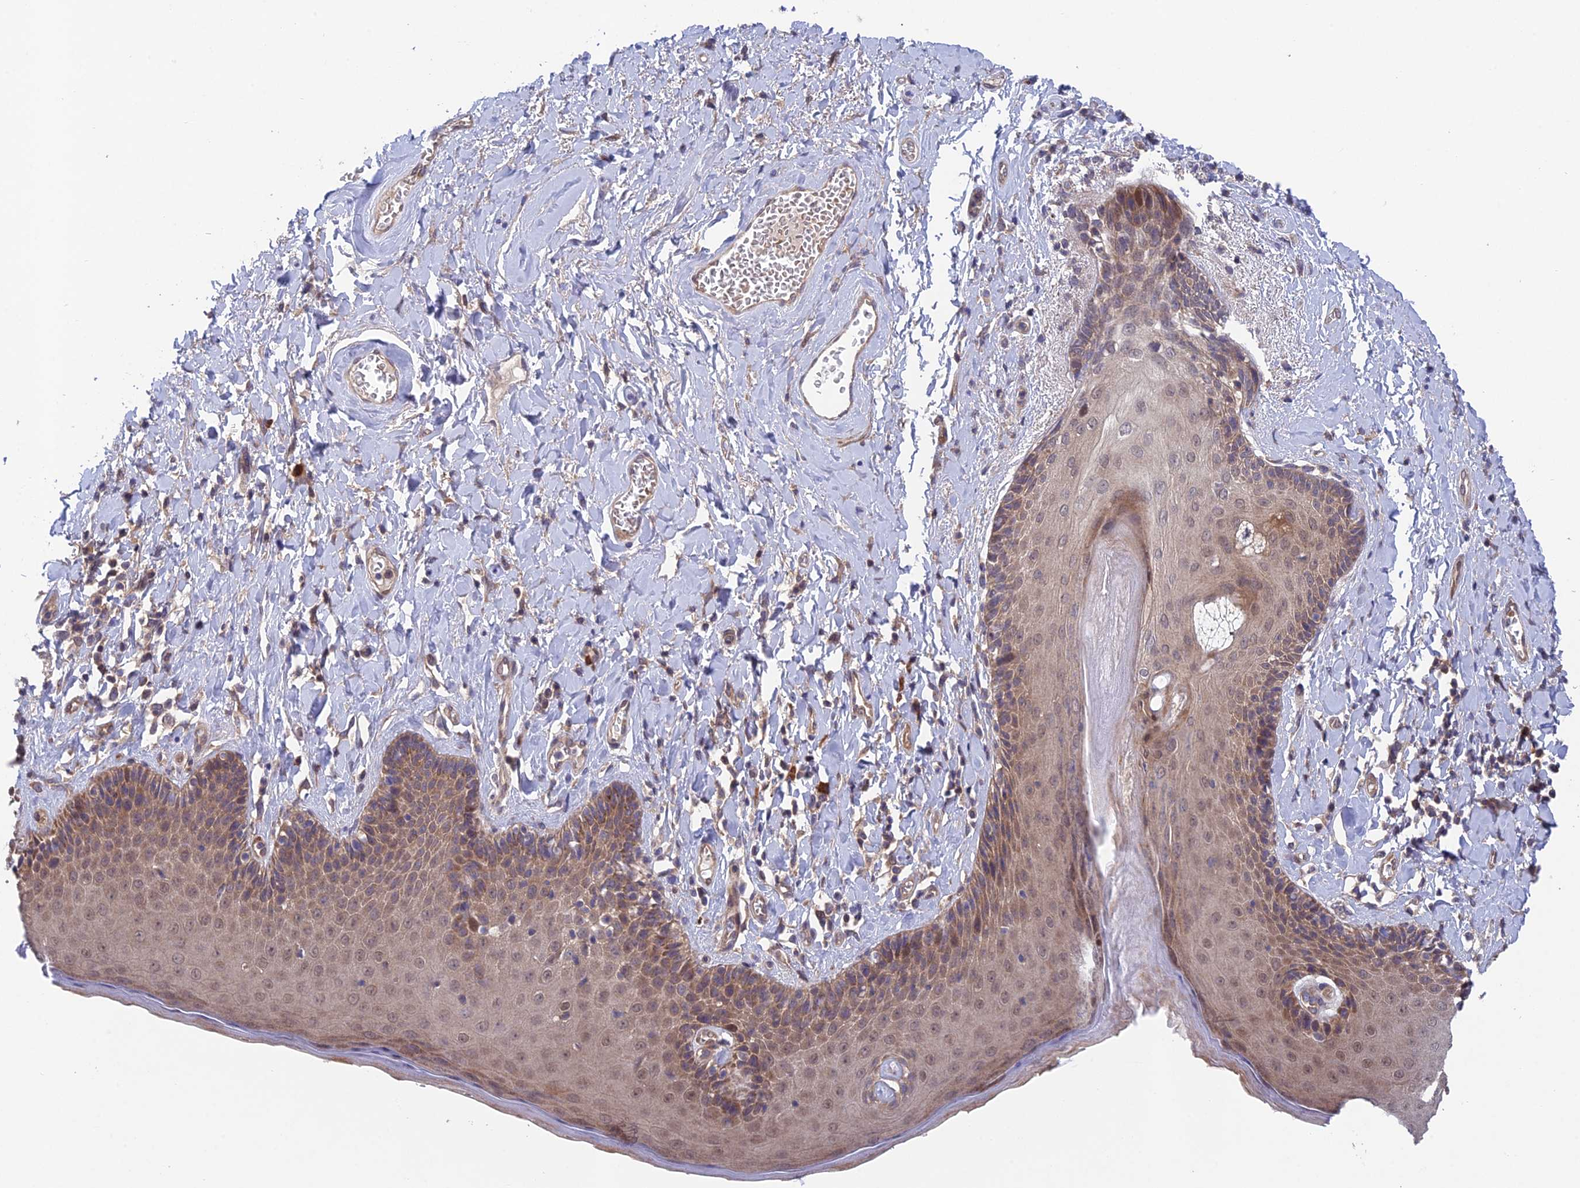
{"staining": {"intensity": "moderate", "quantity": "25%-75%", "location": "cytoplasmic/membranous"}, "tissue": "skin", "cell_type": "Epidermal cells", "image_type": "normal", "snomed": [{"axis": "morphology", "description": "Normal tissue, NOS"}, {"axis": "topography", "description": "Anal"}], "caption": "Protein staining reveals moderate cytoplasmic/membranous expression in about 25%-75% of epidermal cells in normal skin. The protein of interest is shown in brown color, while the nuclei are stained blue.", "gene": "UROS", "patient": {"sex": "male", "age": 69}}